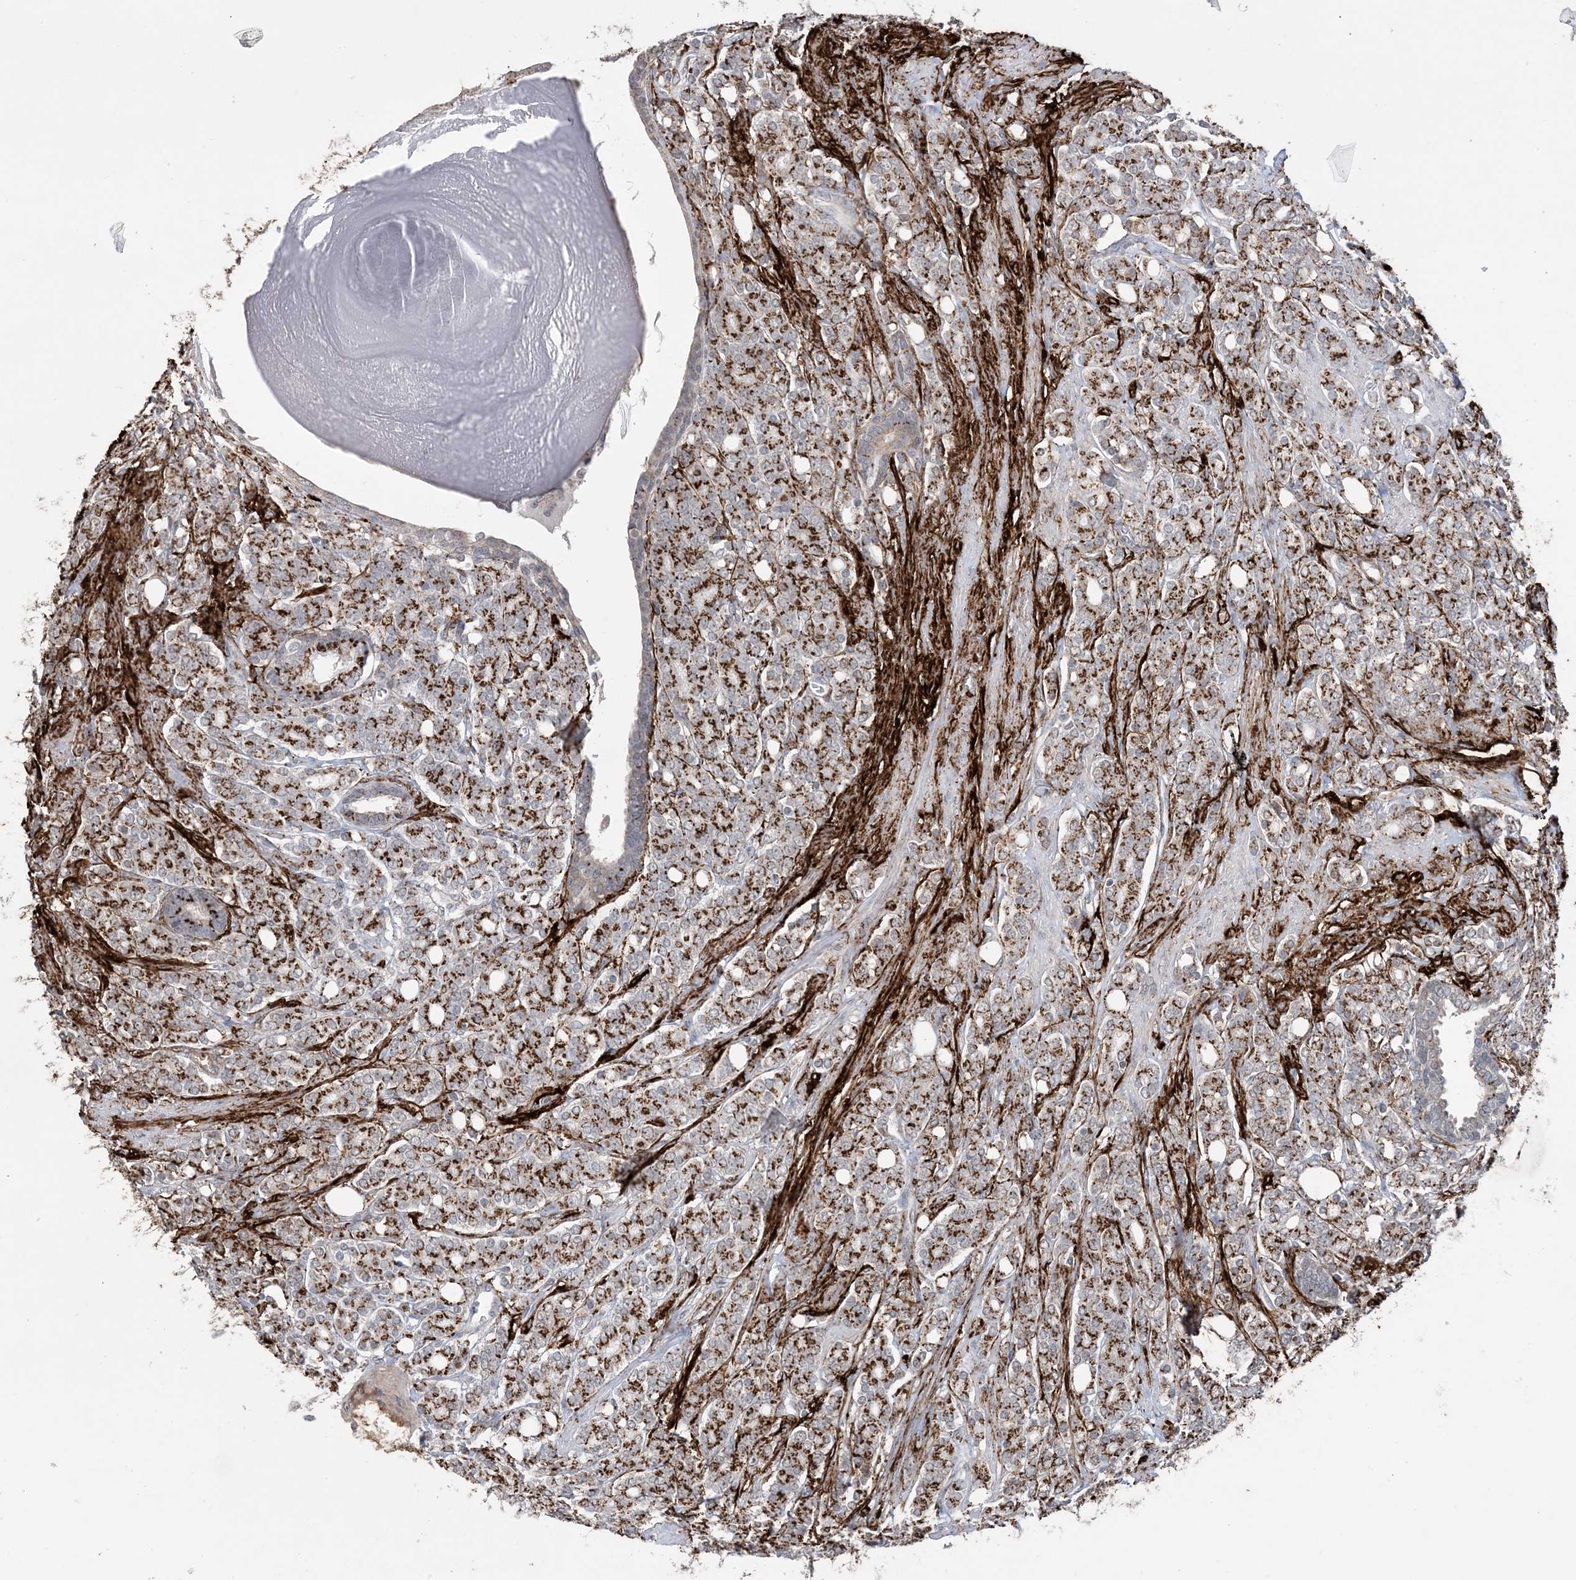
{"staining": {"intensity": "strong", "quantity": ">75%", "location": "cytoplasmic/membranous"}, "tissue": "prostate cancer", "cell_type": "Tumor cells", "image_type": "cancer", "snomed": [{"axis": "morphology", "description": "Adenocarcinoma, High grade"}, {"axis": "topography", "description": "Prostate"}], "caption": "The immunohistochemical stain highlights strong cytoplasmic/membranous staining in tumor cells of adenocarcinoma (high-grade) (prostate) tissue.", "gene": "XRN1", "patient": {"sex": "male", "age": 62}}